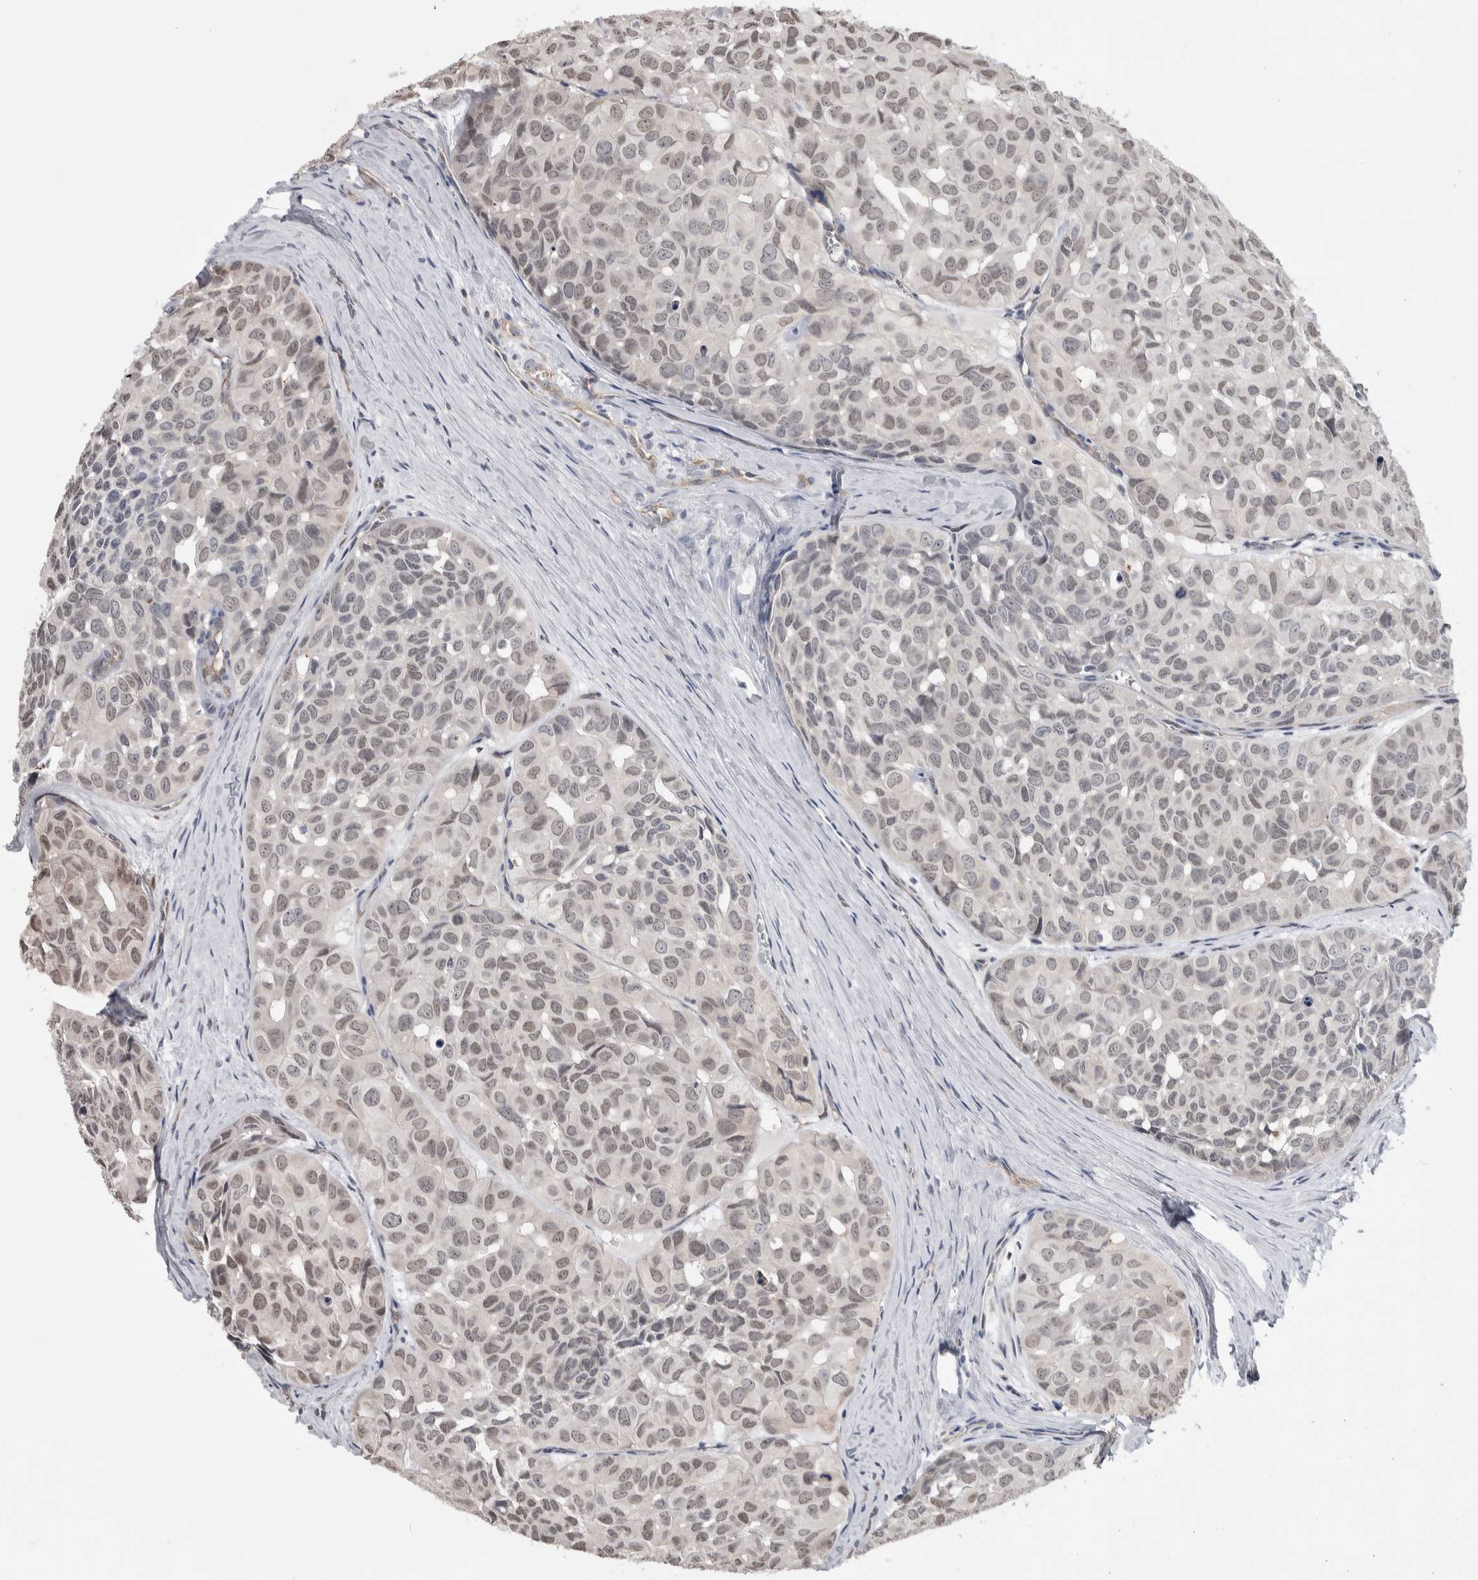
{"staining": {"intensity": "weak", "quantity": ">75%", "location": "nuclear"}, "tissue": "head and neck cancer", "cell_type": "Tumor cells", "image_type": "cancer", "snomed": [{"axis": "morphology", "description": "Adenocarcinoma, NOS"}, {"axis": "topography", "description": "Salivary gland, NOS"}, {"axis": "topography", "description": "Head-Neck"}], "caption": "Weak nuclear positivity is appreciated in about >75% of tumor cells in head and neck cancer (adenocarcinoma). The protein is stained brown, and the nuclei are stained in blue (DAB IHC with brightfield microscopy, high magnification).", "gene": "ZBTB49", "patient": {"sex": "female", "age": 76}}